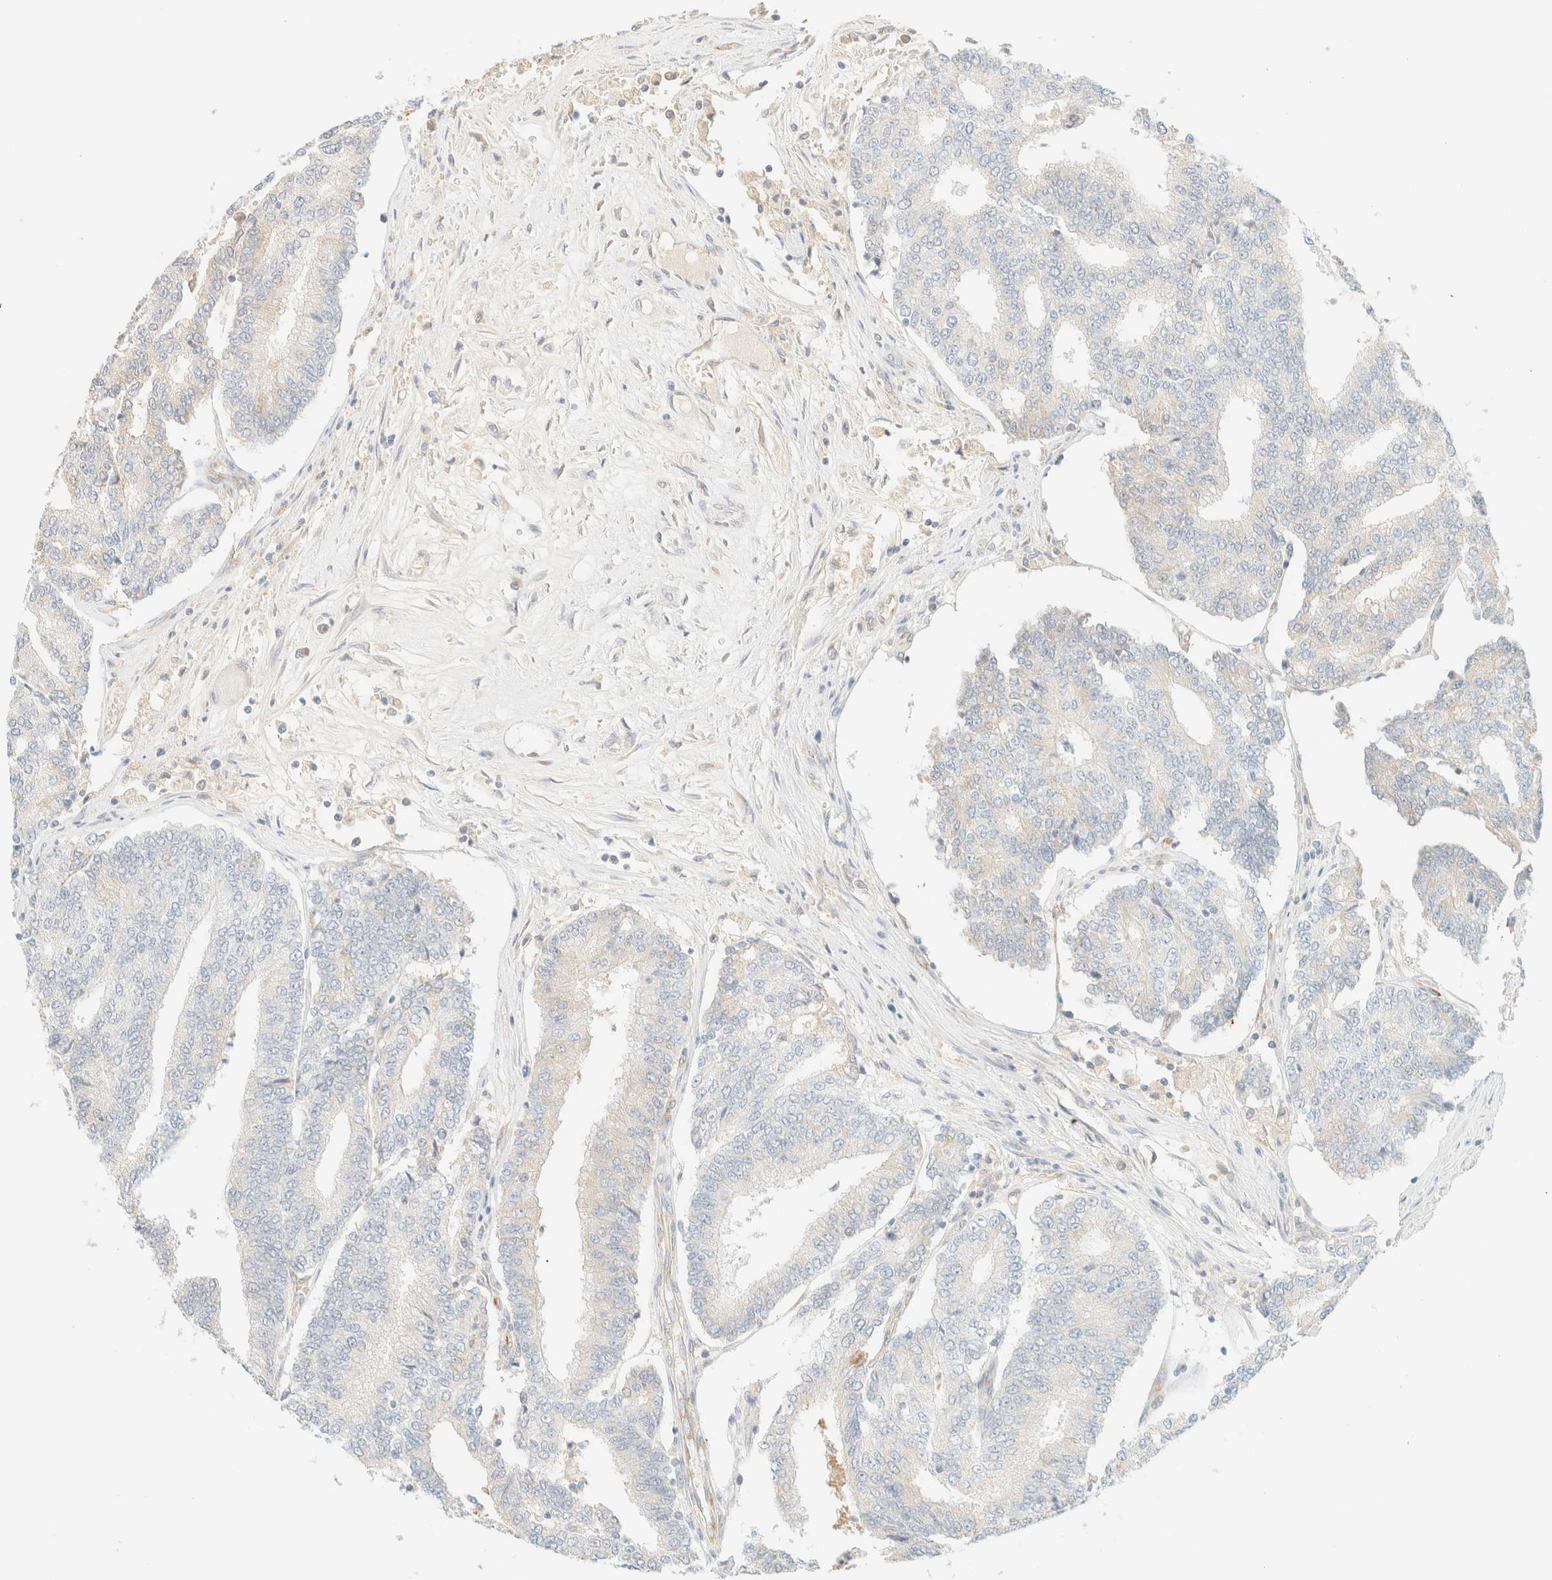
{"staining": {"intensity": "negative", "quantity": "none", "location": "none"}, "tissue": "prostate cancer", "cell_type": "Tumor cells", "image_type": "cancer", "snomed": [{"axis": "morphology", "description": "Normal tissue, NOS"}, {"axis": "morphology", "description": "Adenocarcinoma, High grade"}, {"axis": "topography", "description": "Prostate"}, {"axis": "topography", "description": "Seminal veicle"}], "caption": "Protein analysis of prostate high-grade adenocarcinoma reveals no significant expression in tumor cells.", "gene": "SPARCL1", "patient": {"sex": "male", "age": 55}}